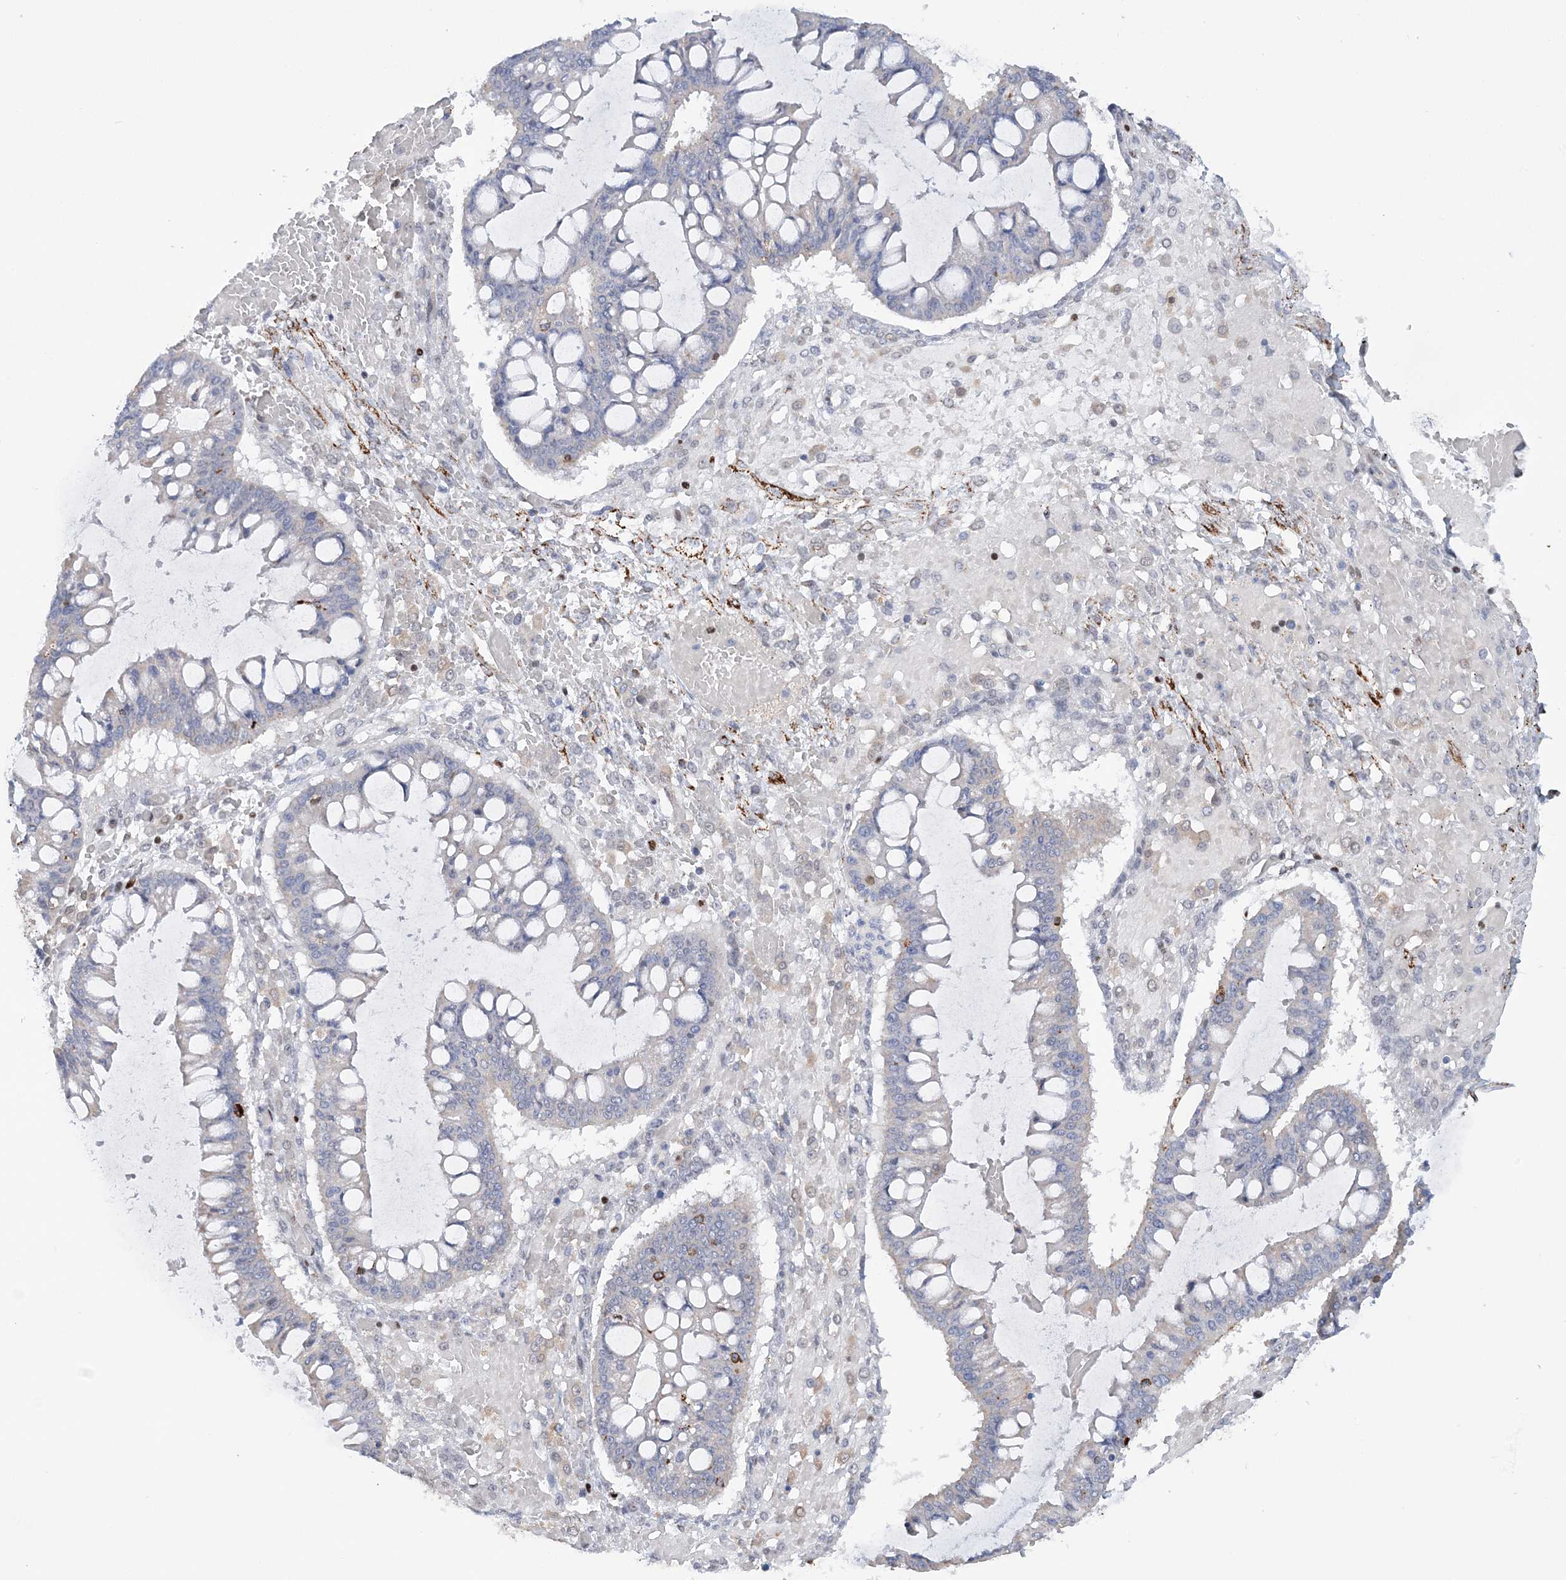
{"staining": {"intensity": "negative", "quantity": "none", "location": "none"}, "tissue": "ovarian cancer", "cell_type": "Tumor cells", "image_type": "cancer", "snomed": [{"axis": "morphology", "description": "Cystadenocarcinoma, mucinous, NOS"}, {"axis": "topography", "description": "Ovary"}], "caption": "Immunohistochemistry of ovarian cancer shows no positivity in tumor cells.", "gene": "NIT2", "patient": {"sex": "female", "age": 73}}